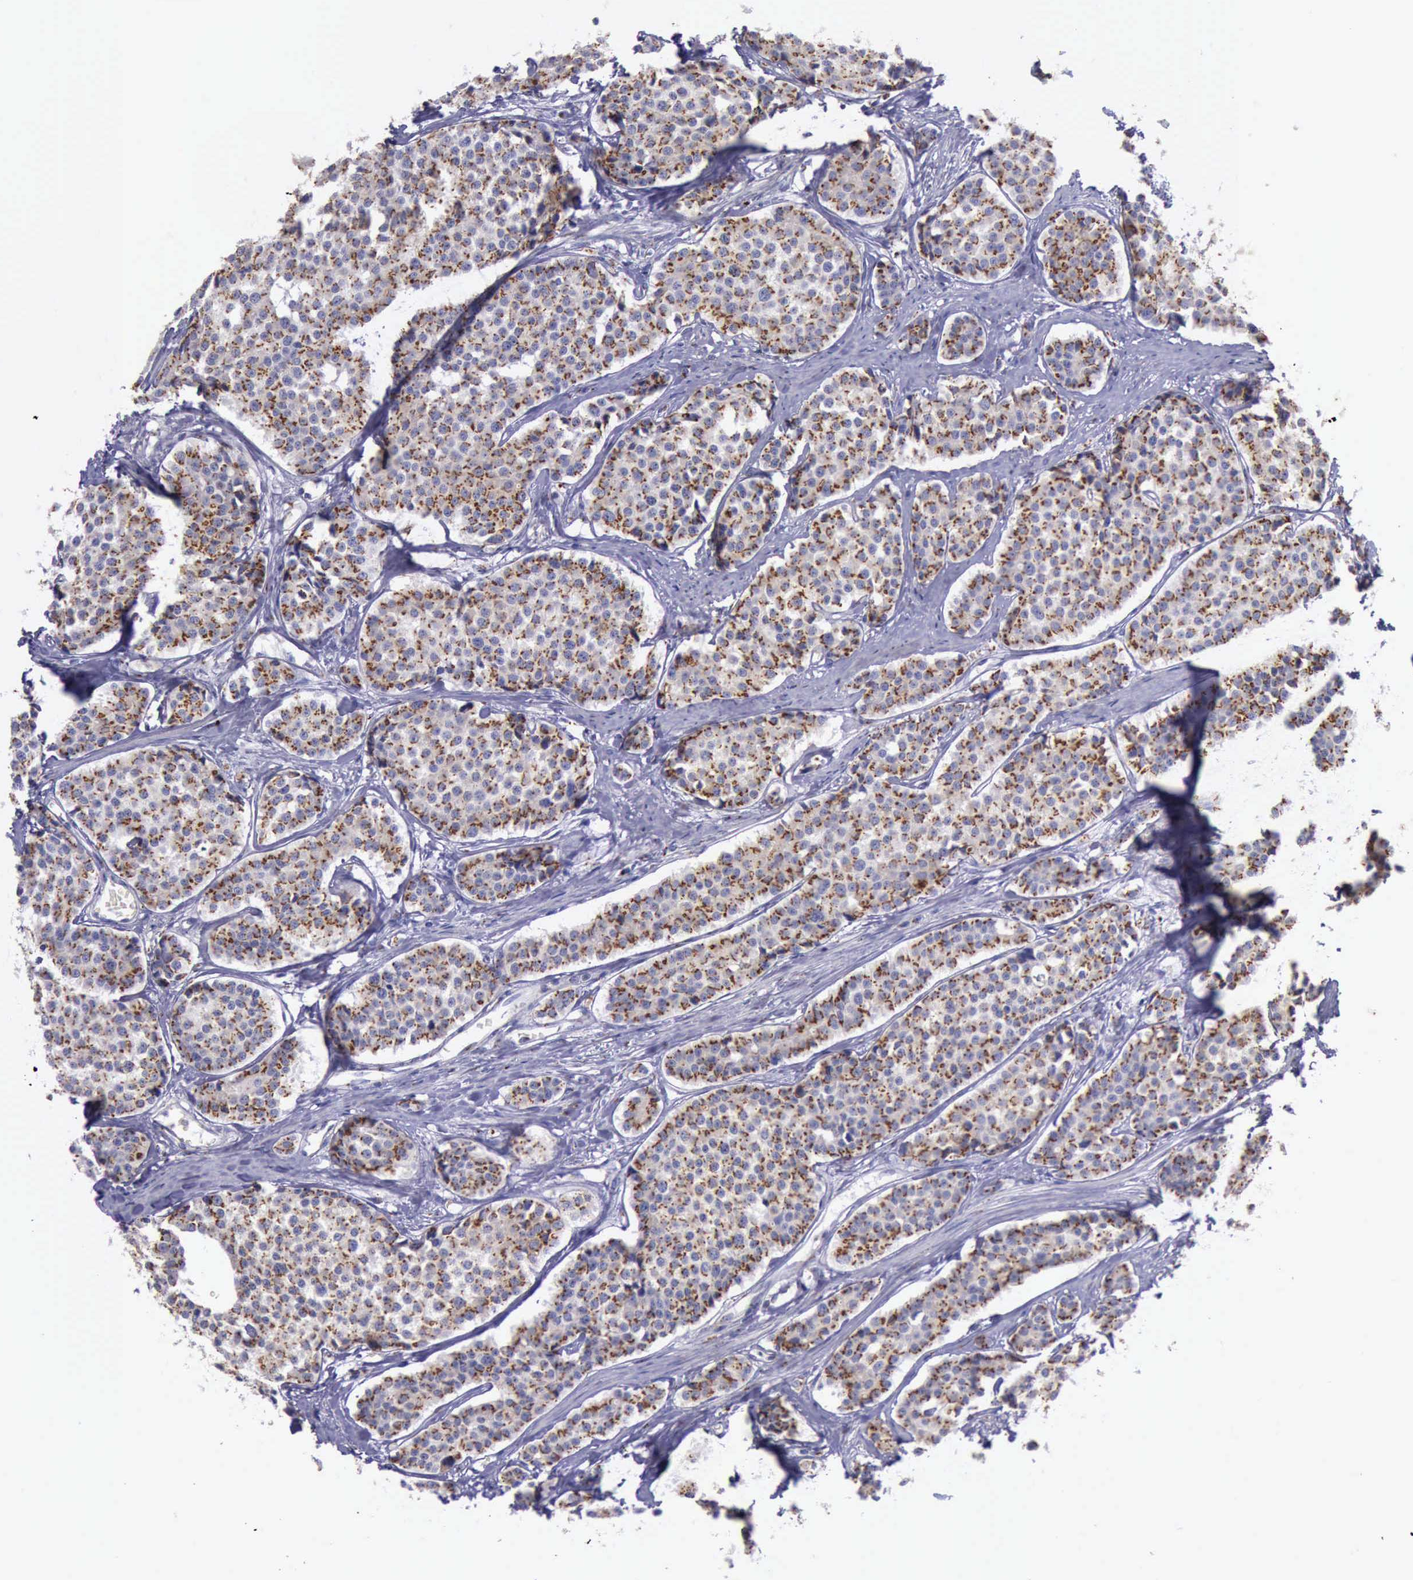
{"staining": {"intensity": "strong", "quantity": ">75%", "location": "cytoplasmic/membranous"}, "tissue": "carcinoid", "cell_type": "Tumor cells", "image_type": "cancer", "snomed": [{"axis": "morphology", "description": "Carcinoid, malignant, NOS"}, {"axis": "topography", "description": "Small intestine"}], "caption": "IHC image of neoplastic tissue: human carcinoid stained using immunohistochemistry (IHC) displays high levels of strong protein expression localized specifically in the cytoplasmic/membranous of tumor cells, appearing as a cytoplasmic/membranous brown color.", "gene": "GOLGA5", "patient": {"sex": "male", "age": 60}}